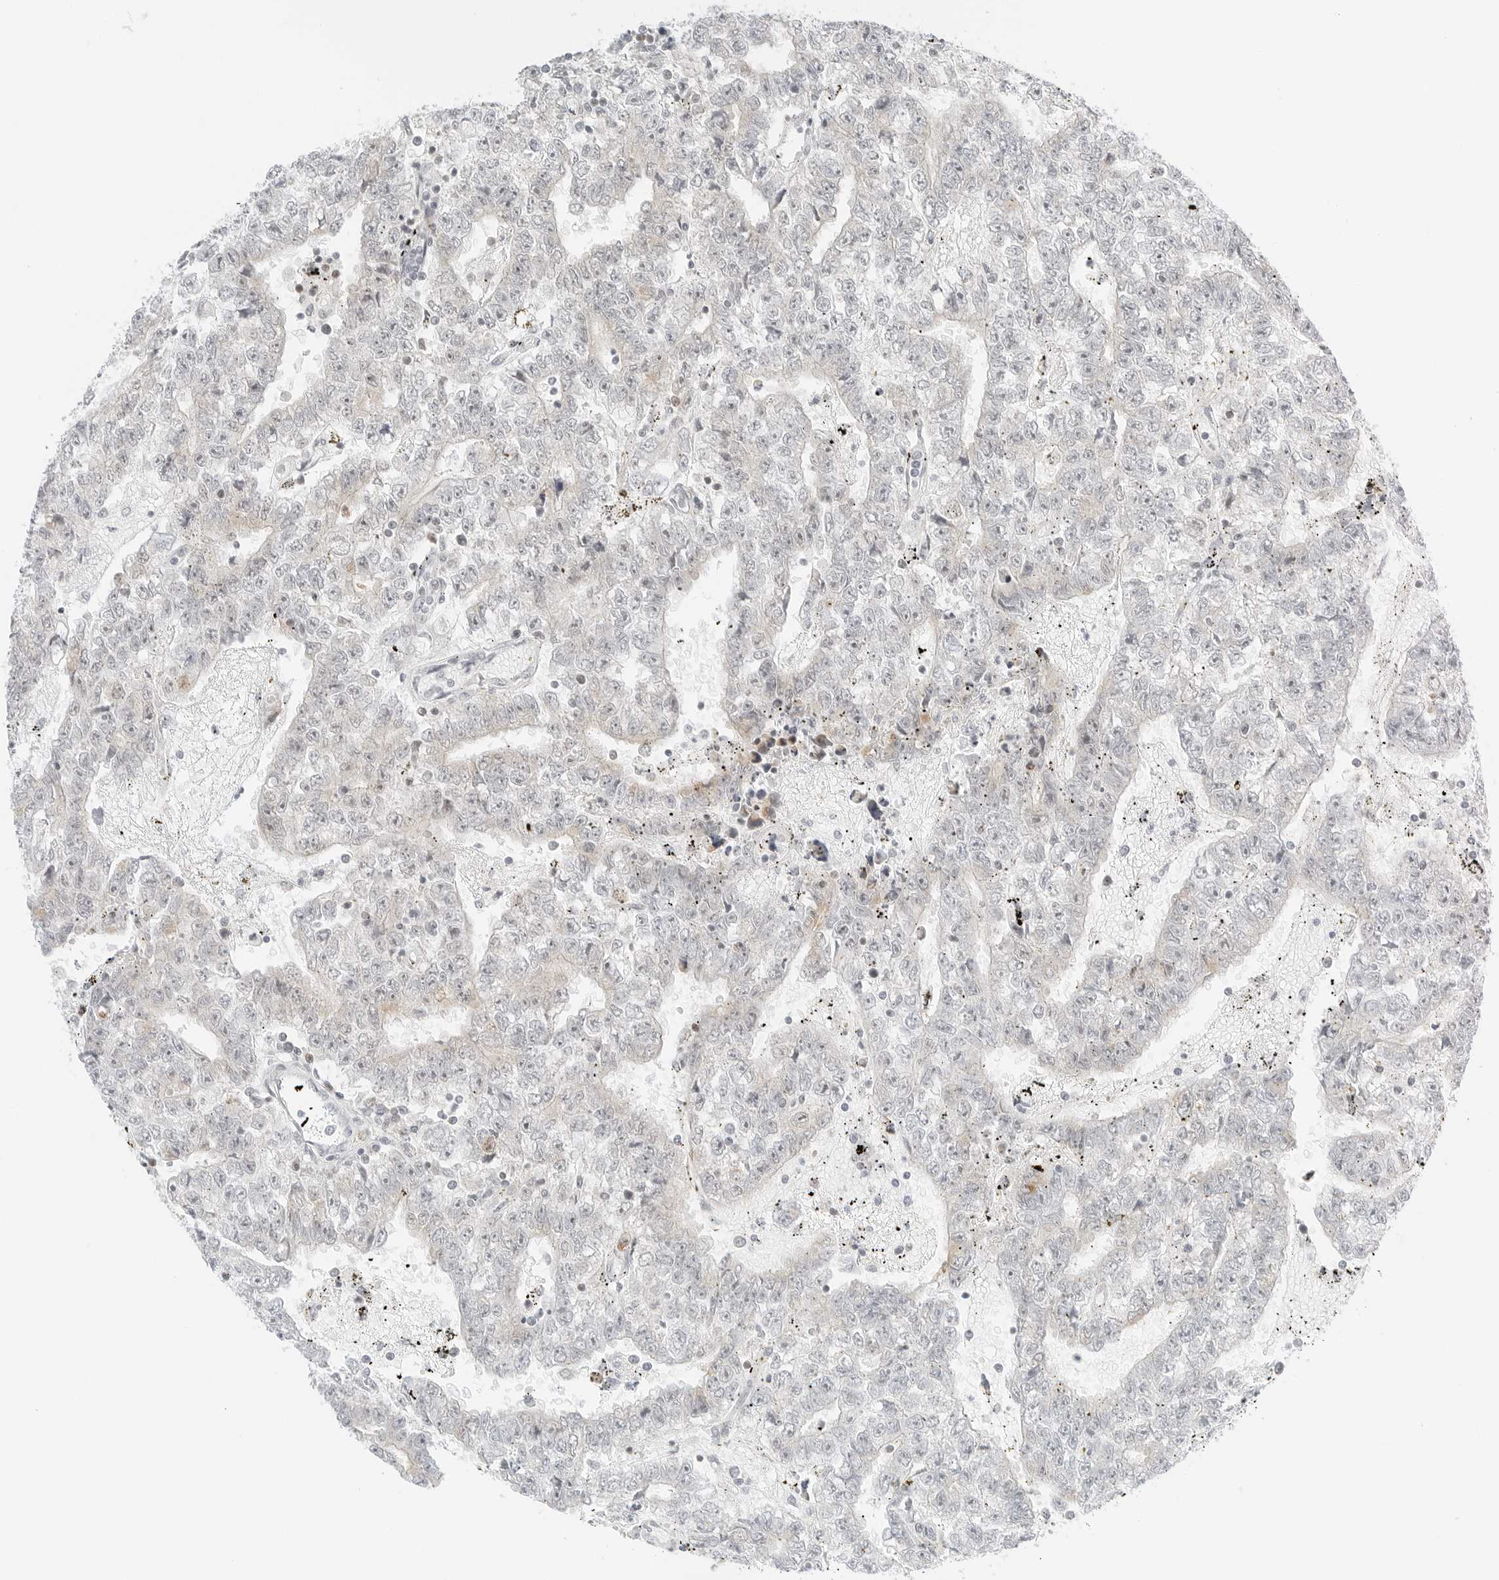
{"staining": {"intensity": "negative", "quantity": "none", "location": "none"}, "tissue": "testis cancer", "cell_type": "Tumor cells", "image_type": "cancer", "snomed": [{"axis": "morphology", "description": "Carcinoma, Embryonal, NOS"}, {"axis": "topography", "description": "Testis"}], "caption": "The micrograph reveals no staining of tumor cells in testis cancer (embryonal carcinoma).", "gene": "CCSAP", "patient": {"sex": "male", "age": 25}}